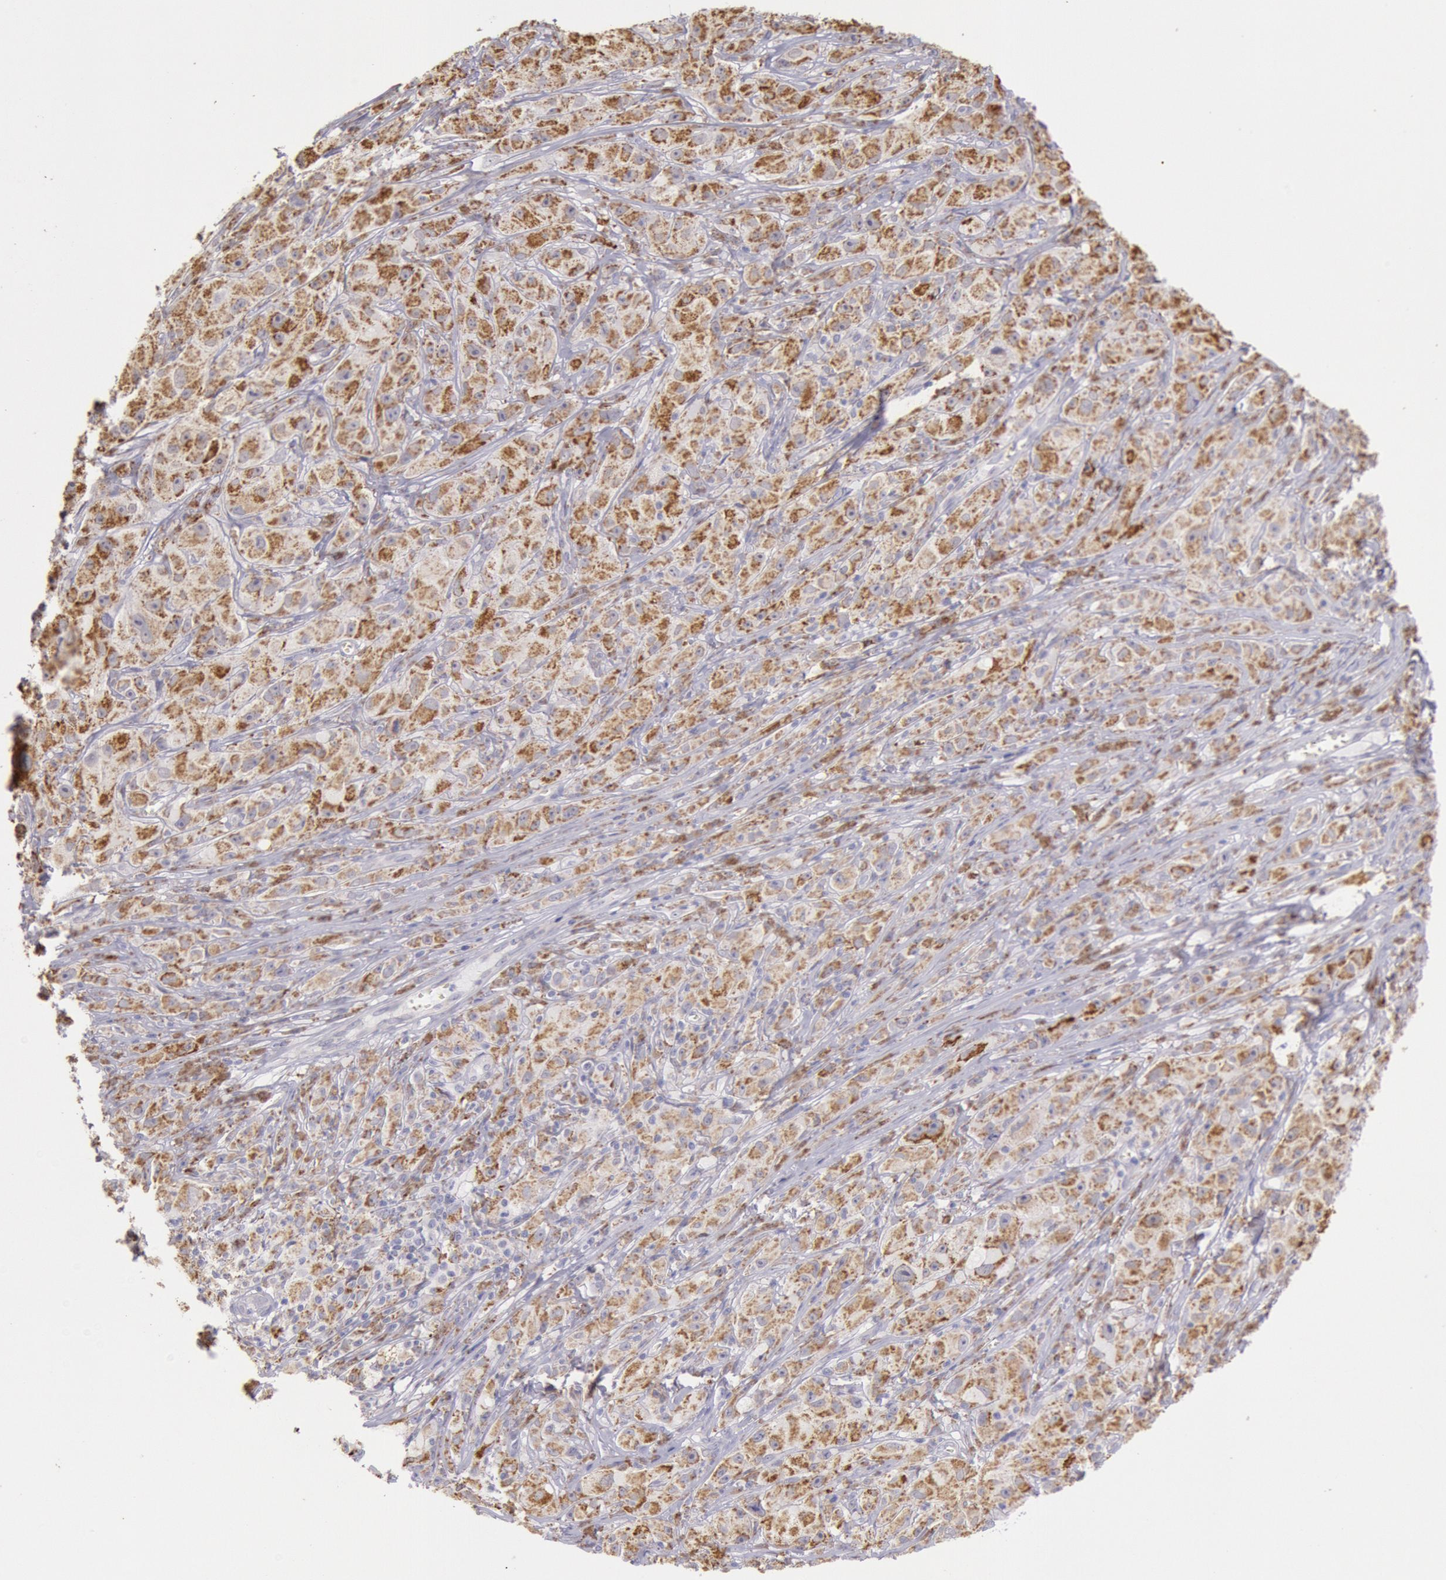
{"staining": {"intensity": "moderate", "quantity": ">75%", "location": "cytoplasmic/membranous"}, "tissue": "melanoma", "cell_type": "Tumor cells", "image_type": "cancer", "snomed": [{"axis": "morphology", "description": "Malignant melanoma, NOS"}, {"axis": "topography", "description": "Skin"}], "caption": "Protein analysis of melanoma tissue demonstrates moderate cytoplasmic/membranous positivity in approximately >75% of tumor cells. (DAB (3,3'-diaminobenzidine) = brown stain, brightfield microscopy at high magnification).", "gene": "FRMD6", "patient": {"sex": "male", "age": 56}}